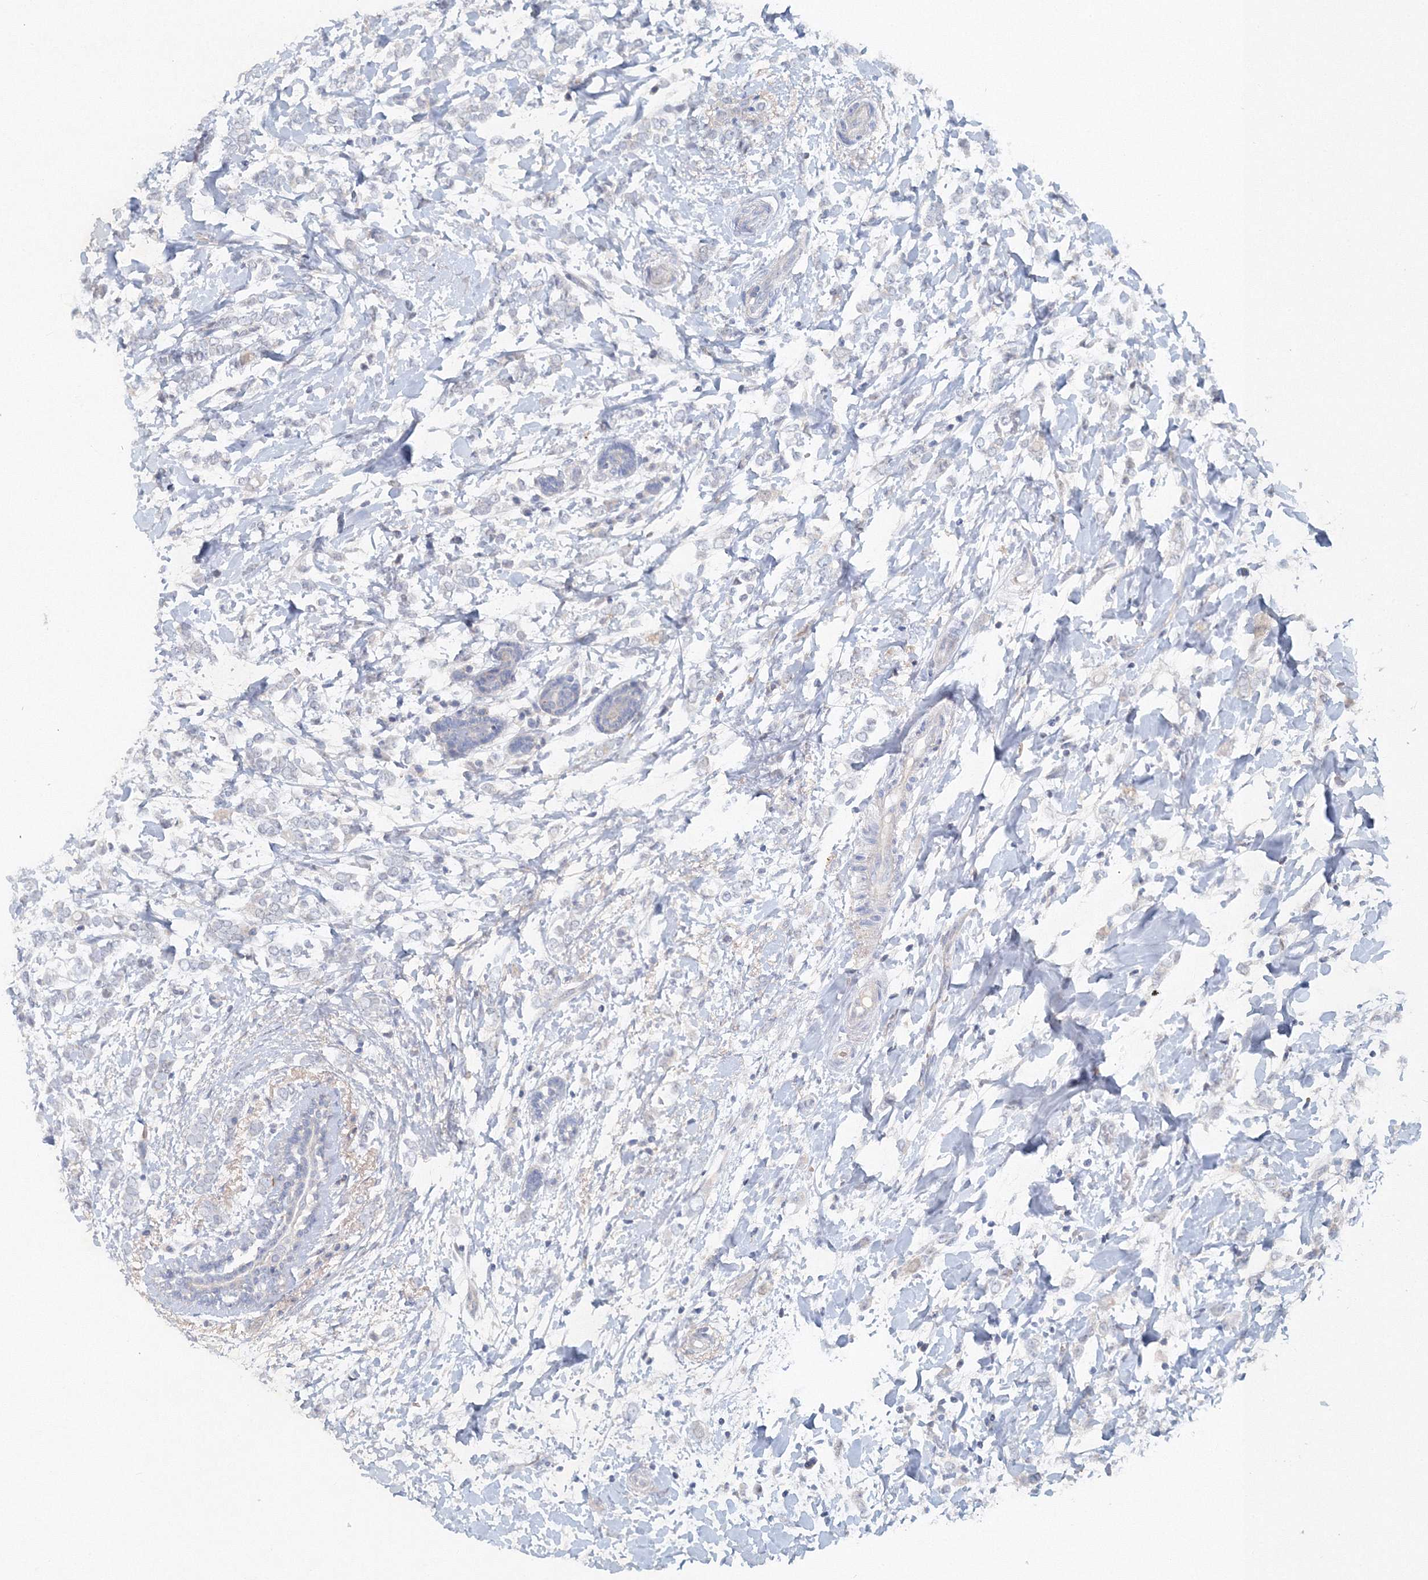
{"staining": {"intensity": "negative", "quantity": "none", "location": "none"}, "tissue": "breast cancer", "cell_type": "Tumor cells", "image_type": "cancer", "snomed": [{"axis": "morphology", "description": "Normal tissue, NOS"}, {"axis": "morphology", "description": "Lobular carcinoma"}, {"axis": "topography", "description": "Breast"}], "caption": "A high-resolution photomicrograph shows IHC staining of breast cancer (lobular carcinoma), which shows no significant staining in tumor cells.", "gene": "SH3BP5", "patient": {"sex": "female", "age": 47}}